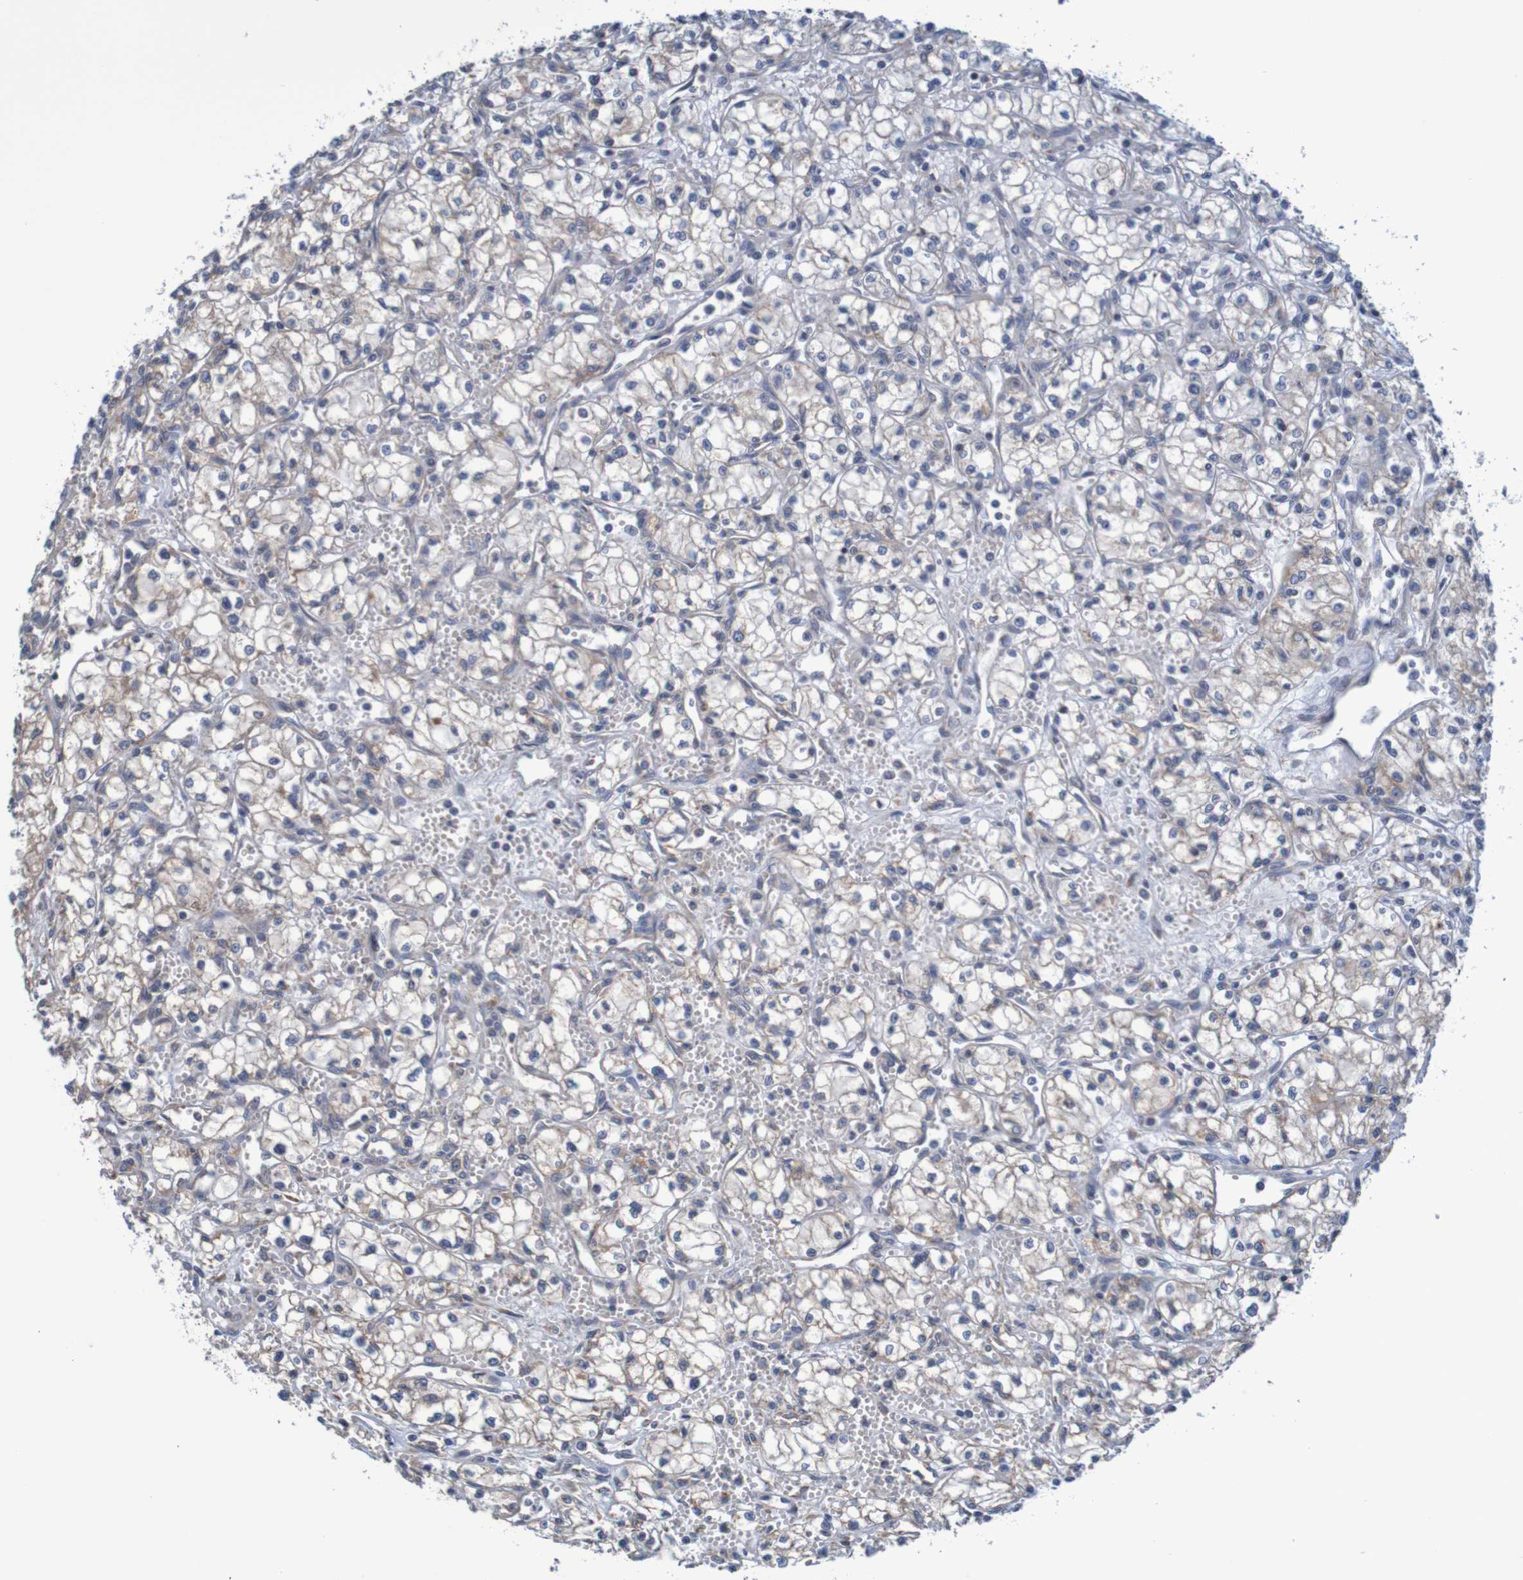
{"staining": {"intensity": "weak", "quantity": ">75%", "location": "cytoplasmic/membranous"}, "tissue": "renal cancer", "cell_type": "Tumor cells", "image_type": "cancer", "snomed": [{"axis": "morphology", "description": "Normal tissue, NOS"}, {"axis": "morphology", "description": "Adenocarcinoma, NOS"}, {"axis": "topography", "description": "Kidney"}], "caption": "An image of renal cancer stained for a protein reveals weak cytoplasmic/membranous brown staining in tumor cells.", "gene": "CLDN18", "patient": {"sex": "male", "age": 59}}